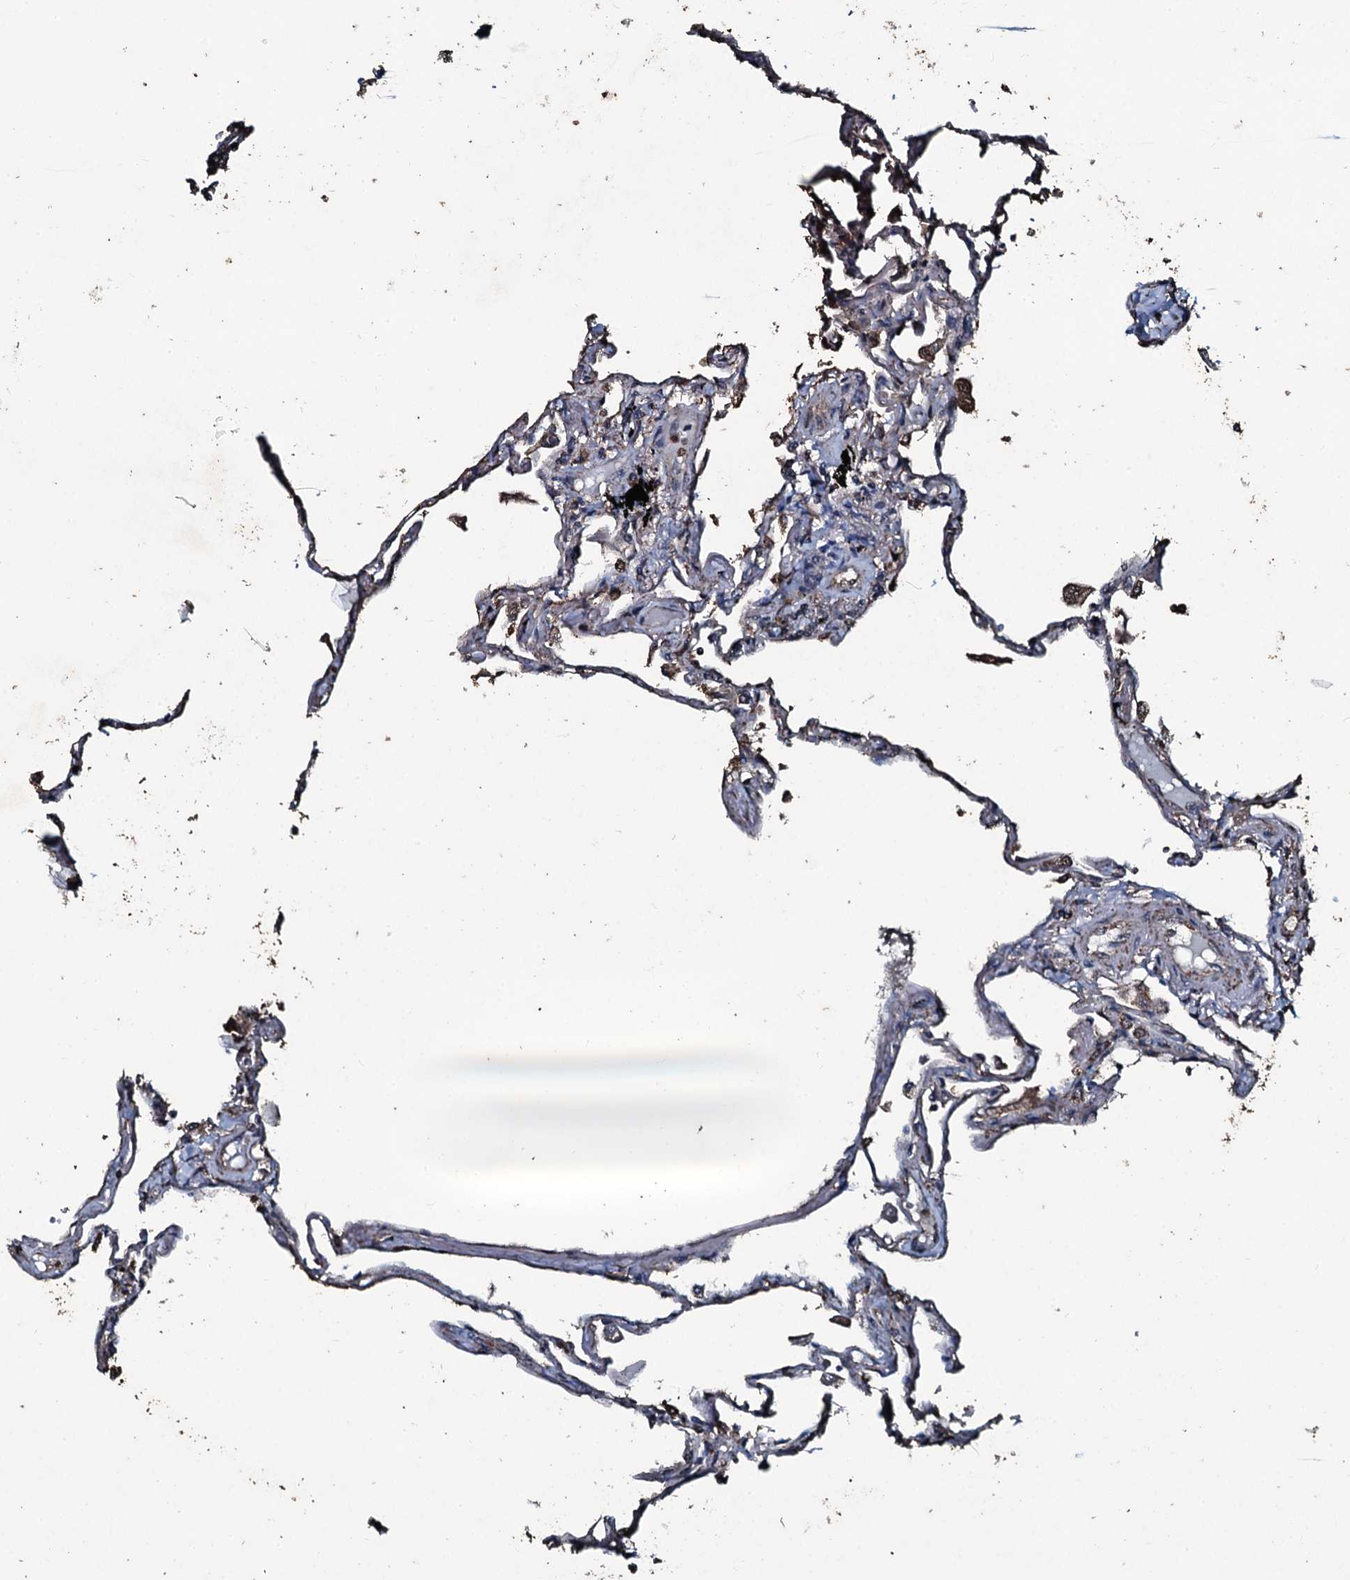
{"staining": {"intensity": "weak", "quantity": "<25%", "location": "cytoplasmic/membranous"}, "tissue": "lung", "cell_type": "Alveolar cells", "image_type": "normal", "snomed": [{"axis": "morphology", "description": "Normal tissue, NOS"}, {"axis": "topography", "description": "Lung"}], "caption": "This is an immunohistochemistry (IHC) photomicrograph of unremarkable human lung. There is no staining in alveolar cells.", "gene": "FAAP24", "patient": {"sex": "female", "age": 67}}